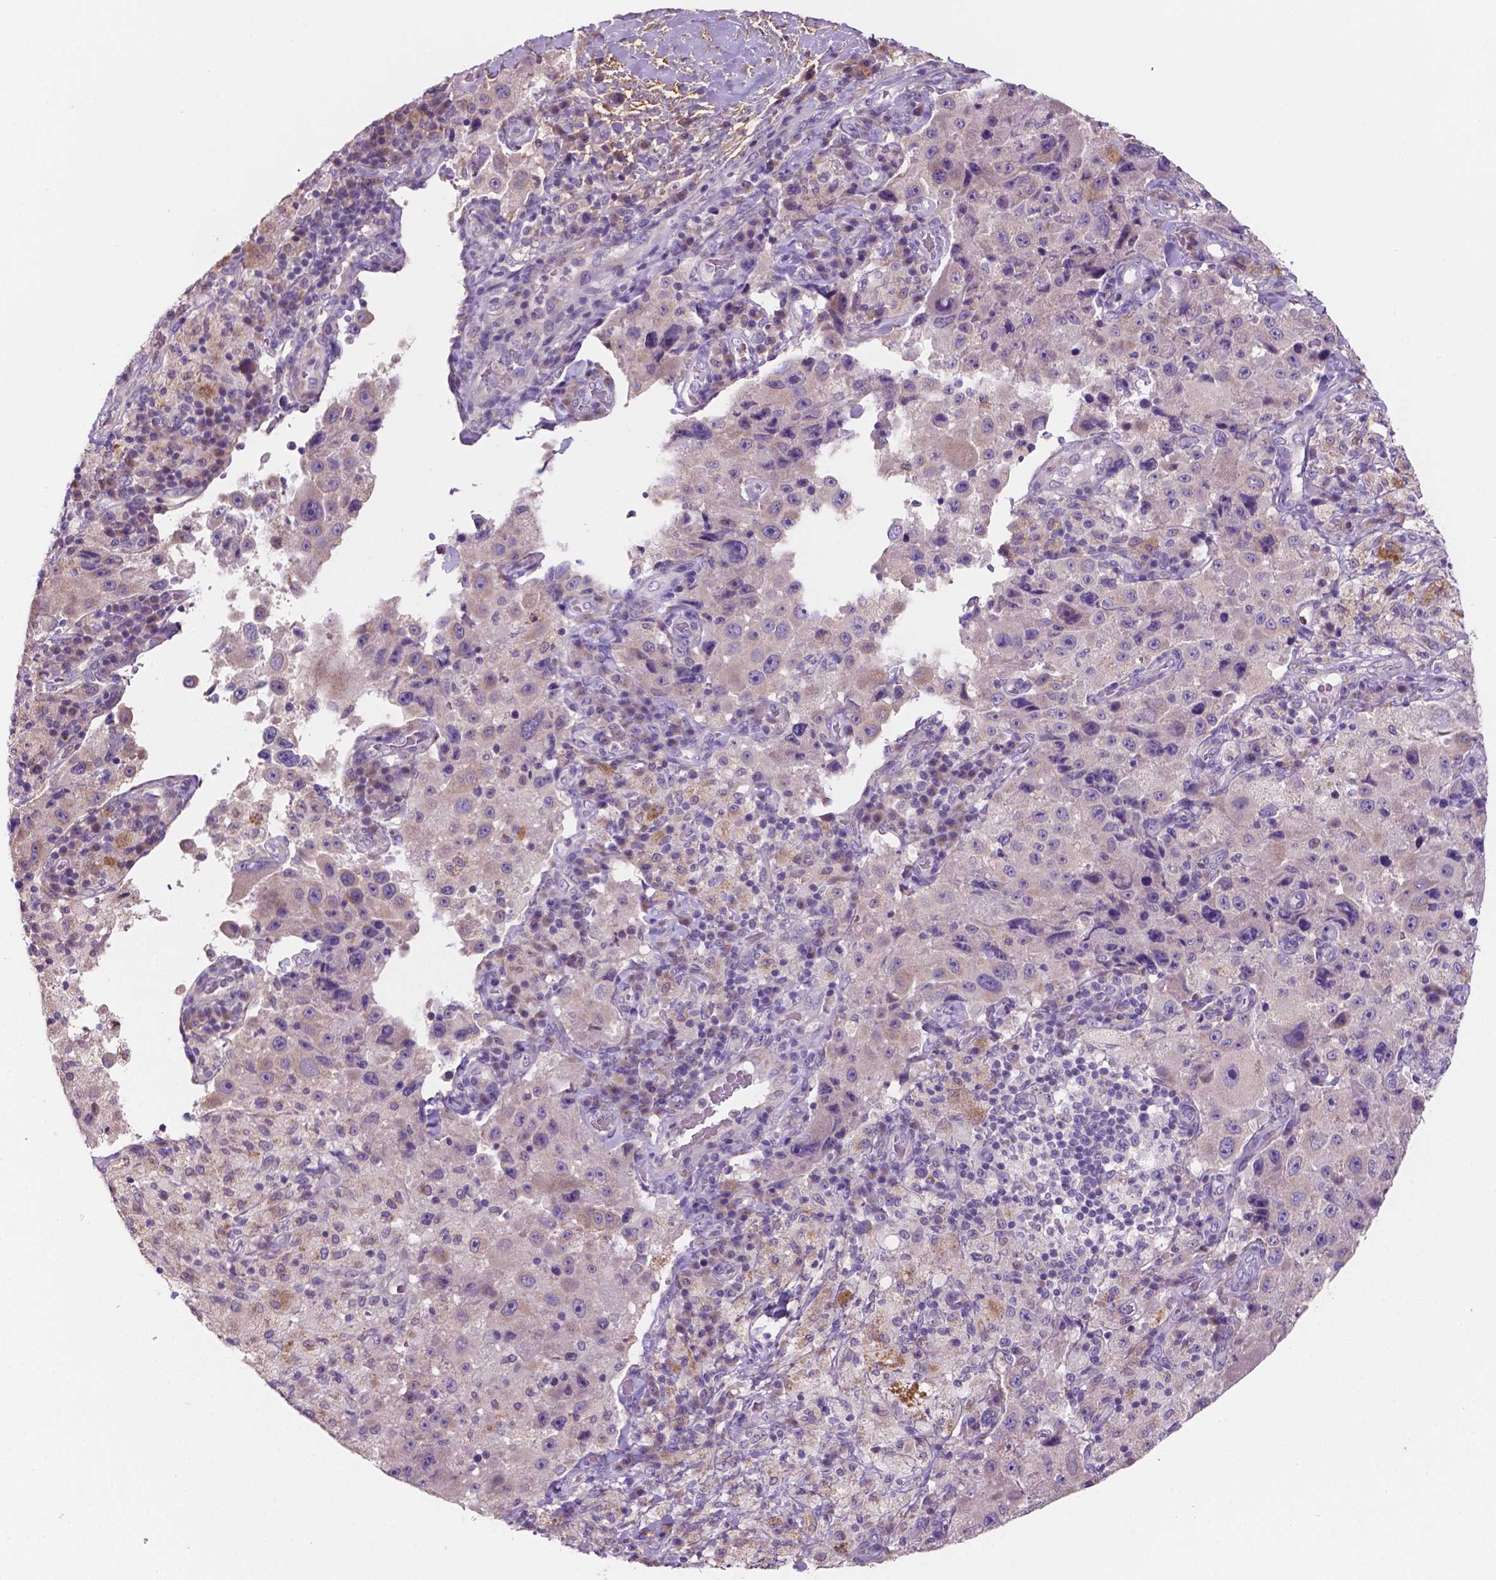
{"staining": {"intensity": "negative", "quantity": "none", "location": "none"}, "tissue": "melanoma", "cell_type": "Tumor cells", "image_type": "cancer", "snomed": [{"axis": "morphology", "description": "Malignant melanoma, Metastatic site"}, {"axis": "topography", "description": "Lymph node"}], "caption": "Malignant melanoma (metastatic site) stained for a protein using IHC displays no staining tumor cells.", "gene": "MKRN2OS", "patient": {"sex": "male", "age": 62}}